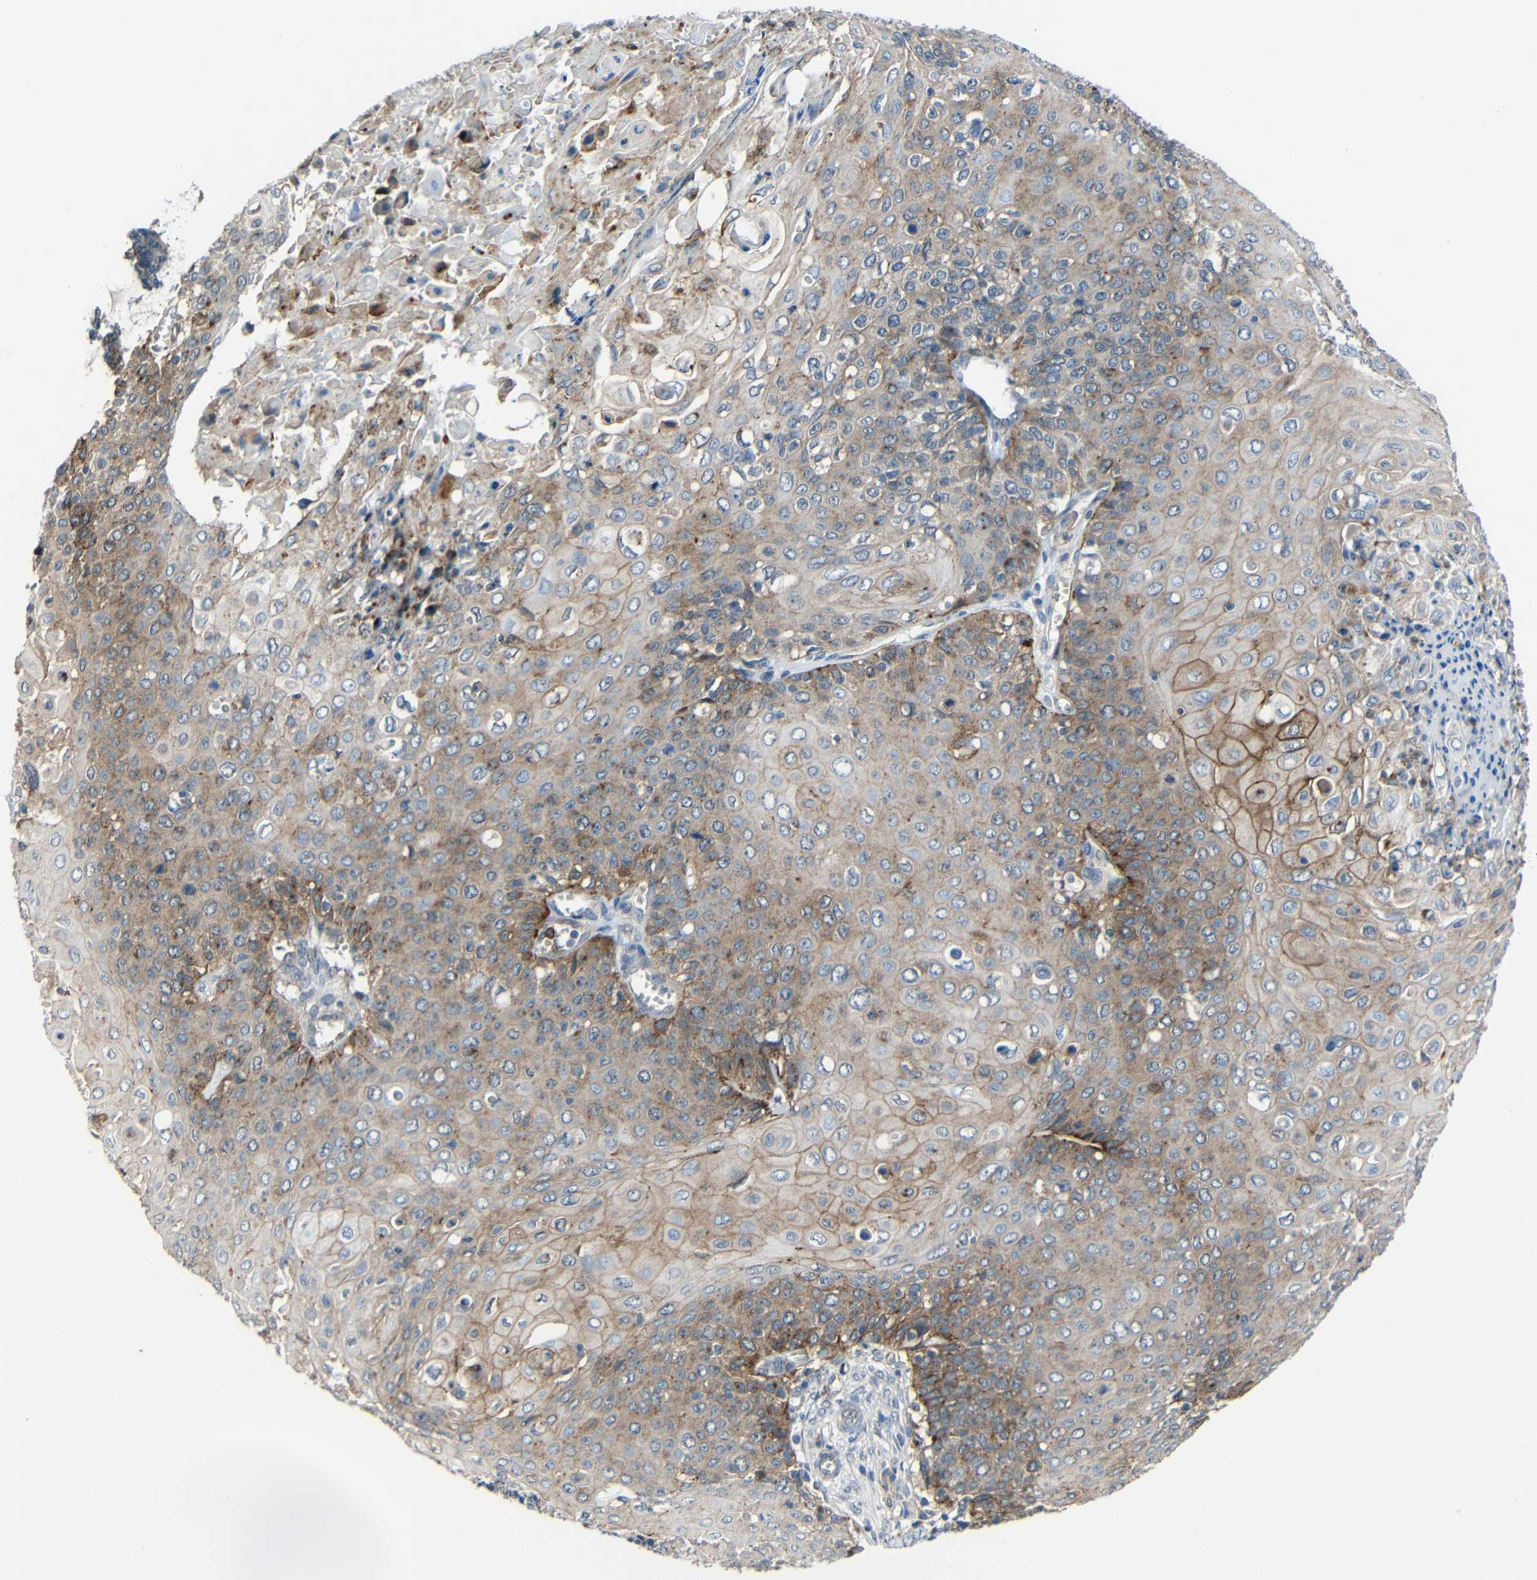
{"staining": {"intensity": "moderate", "quantity": "25%-75%", "location": "cytoplasmic/membranous"}, "tissue": "cervical cancer", "cell_type": "Tumor cells", "image_type": "cancer", "snomed": [{"axis": "morphology", "description": "Squamous cell carcinoma, NOS"}, {"axis": "topography", "description": "Cervix"}], "caption": "Tumor cells reveal moderate cytoplasmic/membranous positivity in approximately 25%-75% of cells in squamous cell carcinoma (cervical).", "gene": "DNAJC5", "patient": {"sex": "female", "age": 39}}